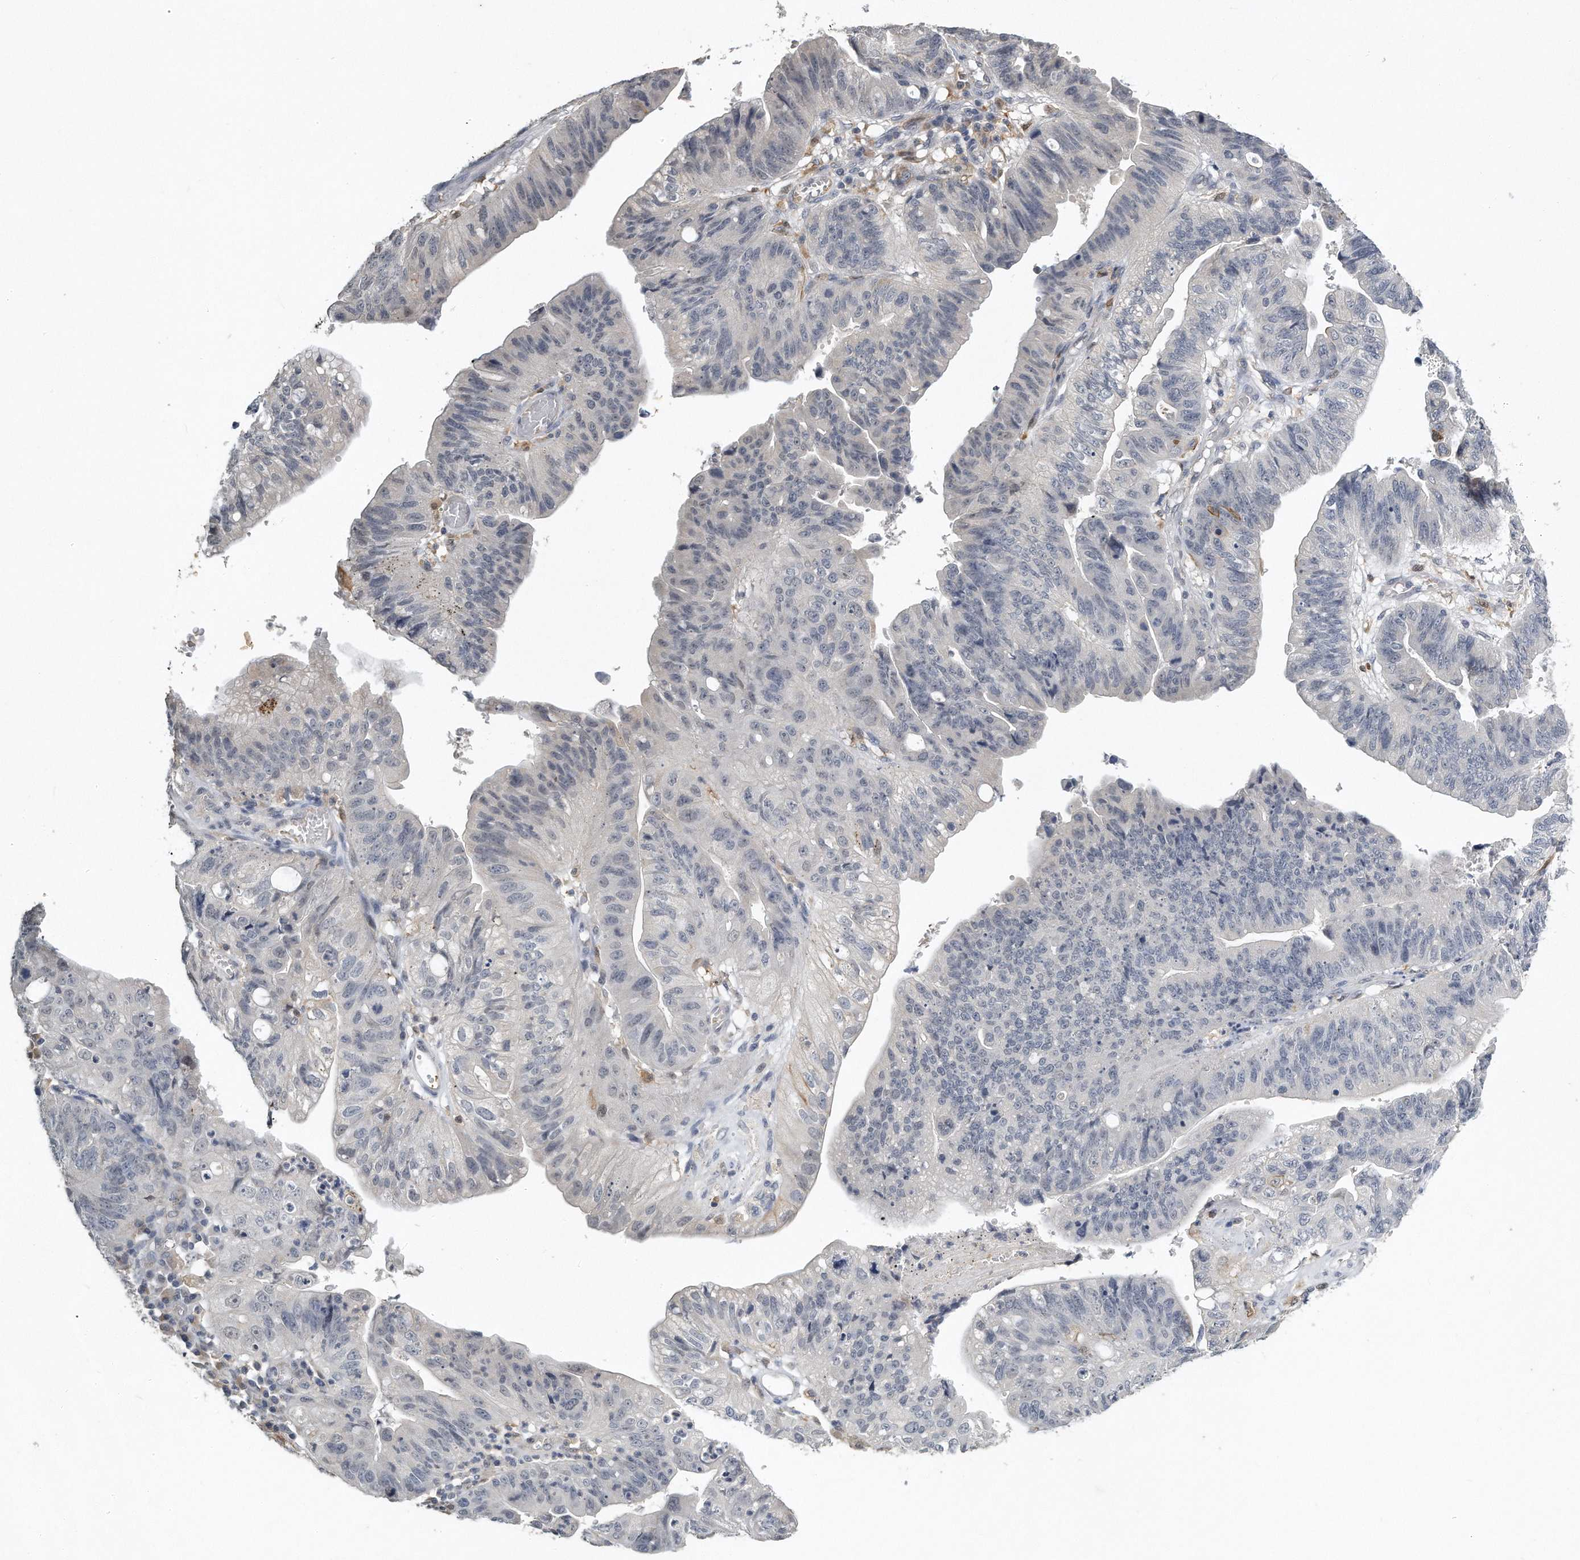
{"staining": {"intensity": "negative", "quantity": "none", "location": "none"}, "tissue": "stomach cancer", "cell_type": "Tumor cells", "image_type": "cancer", "snomed": [{"axis": "morphology", "description": "Adenocarcinoma, NOS"}, {"axis": "topography", "description": "Stomach"}], "caption": "IHC micrograph of neoplastic tissue: stomach cancer (adenocarcinoma) stained with DAB (3,3'-diaminobenzidine) demonstrates no significant protein expression in tumor cells. (DAB IHC with hematoxylin counter stain).", "gene": "CAMK1", "patient": {"sex": "male", "age": 59}}